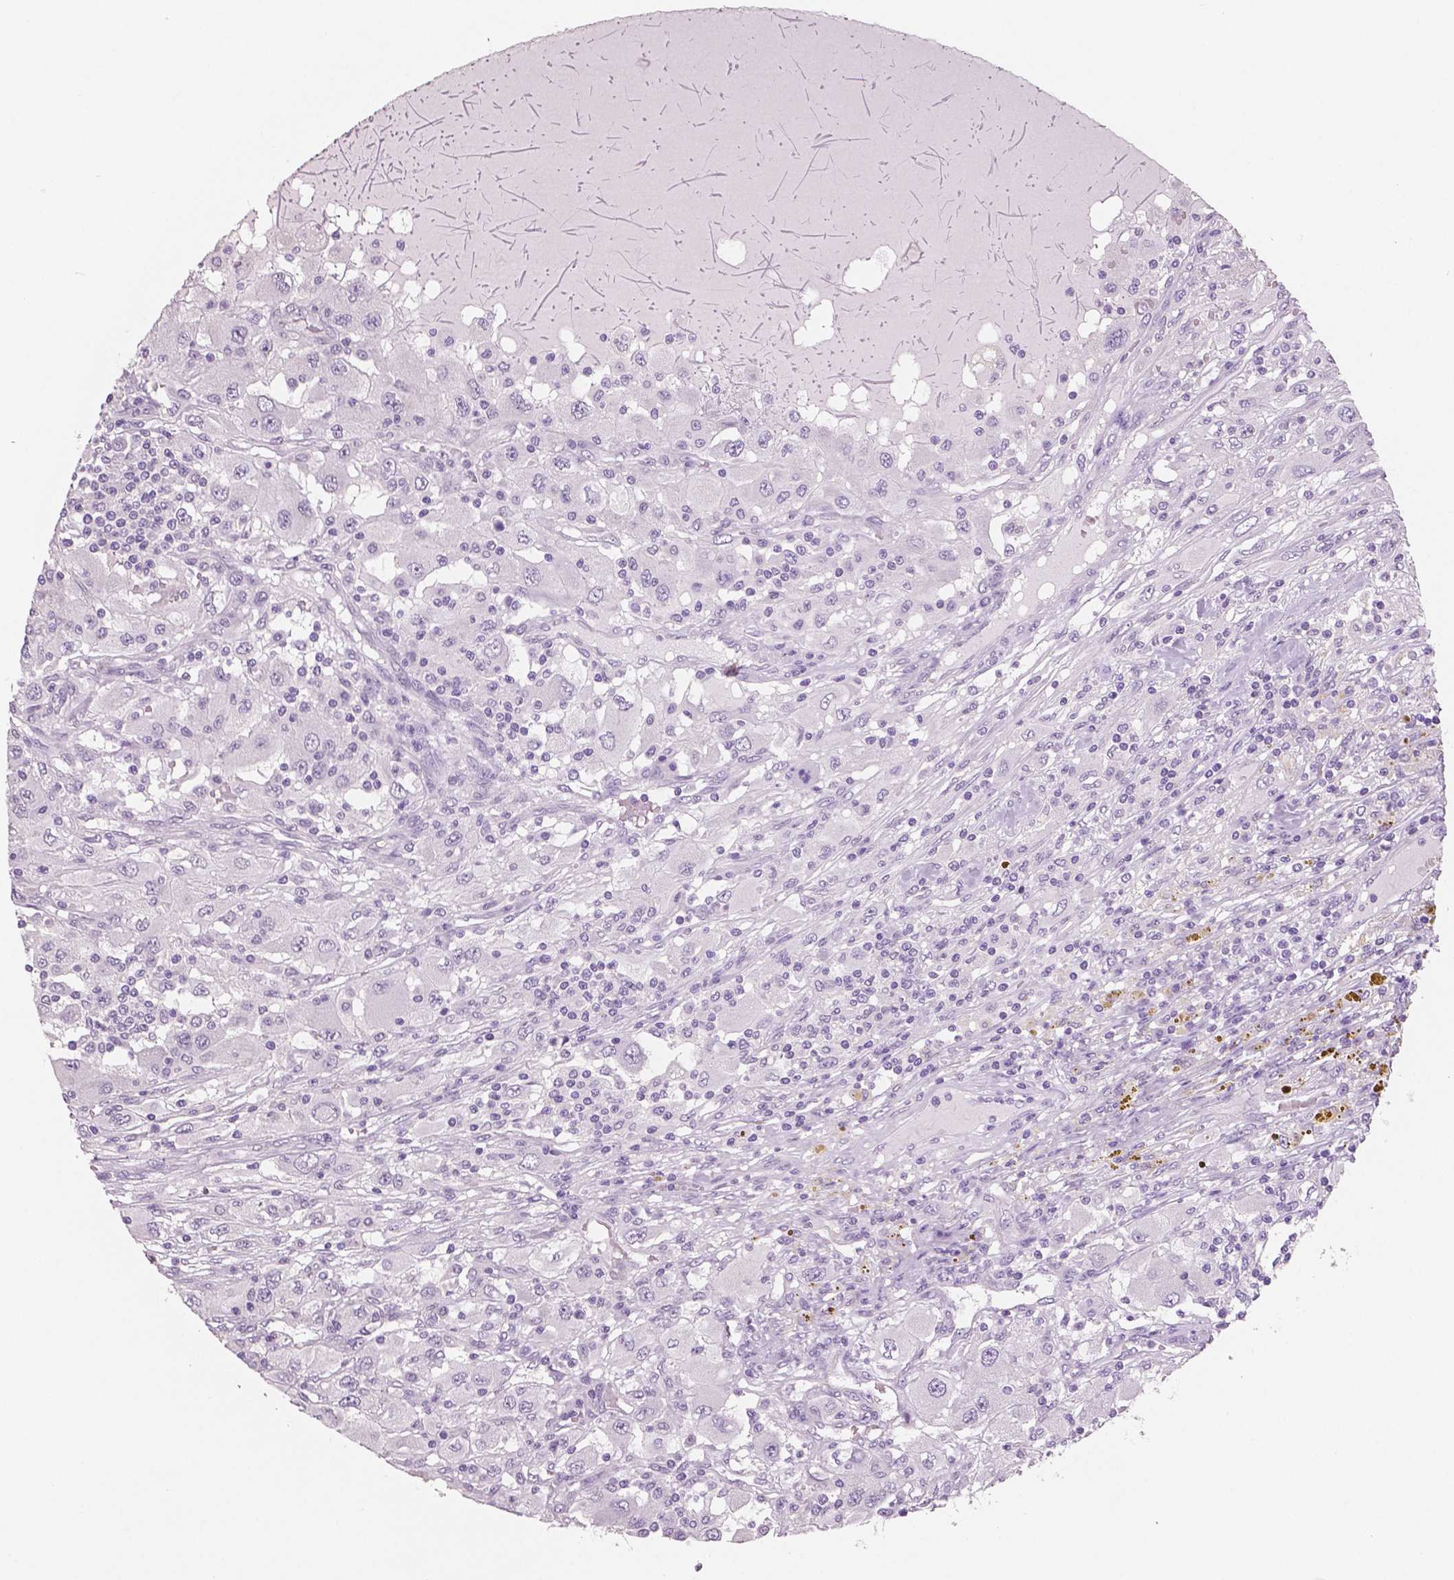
{"staining": {"intensity": "negative", "quantity": "none", "location": "none"}, "tissue": "renal cancer", "cell_type": "Tumor cells", "image_type": "cancer", "snomed": [{"axis": "morphology", "description": "Adenocarcinoma, NOS"}, {"axis": "topography", "description": "Kidney"}], "caption": "Protein analysis of renal cancer (adenocarcinoma) displays no significant staining in tumor cells.", "gene": "NECAB2", "patient": {"sex": "female", "age": 67}}